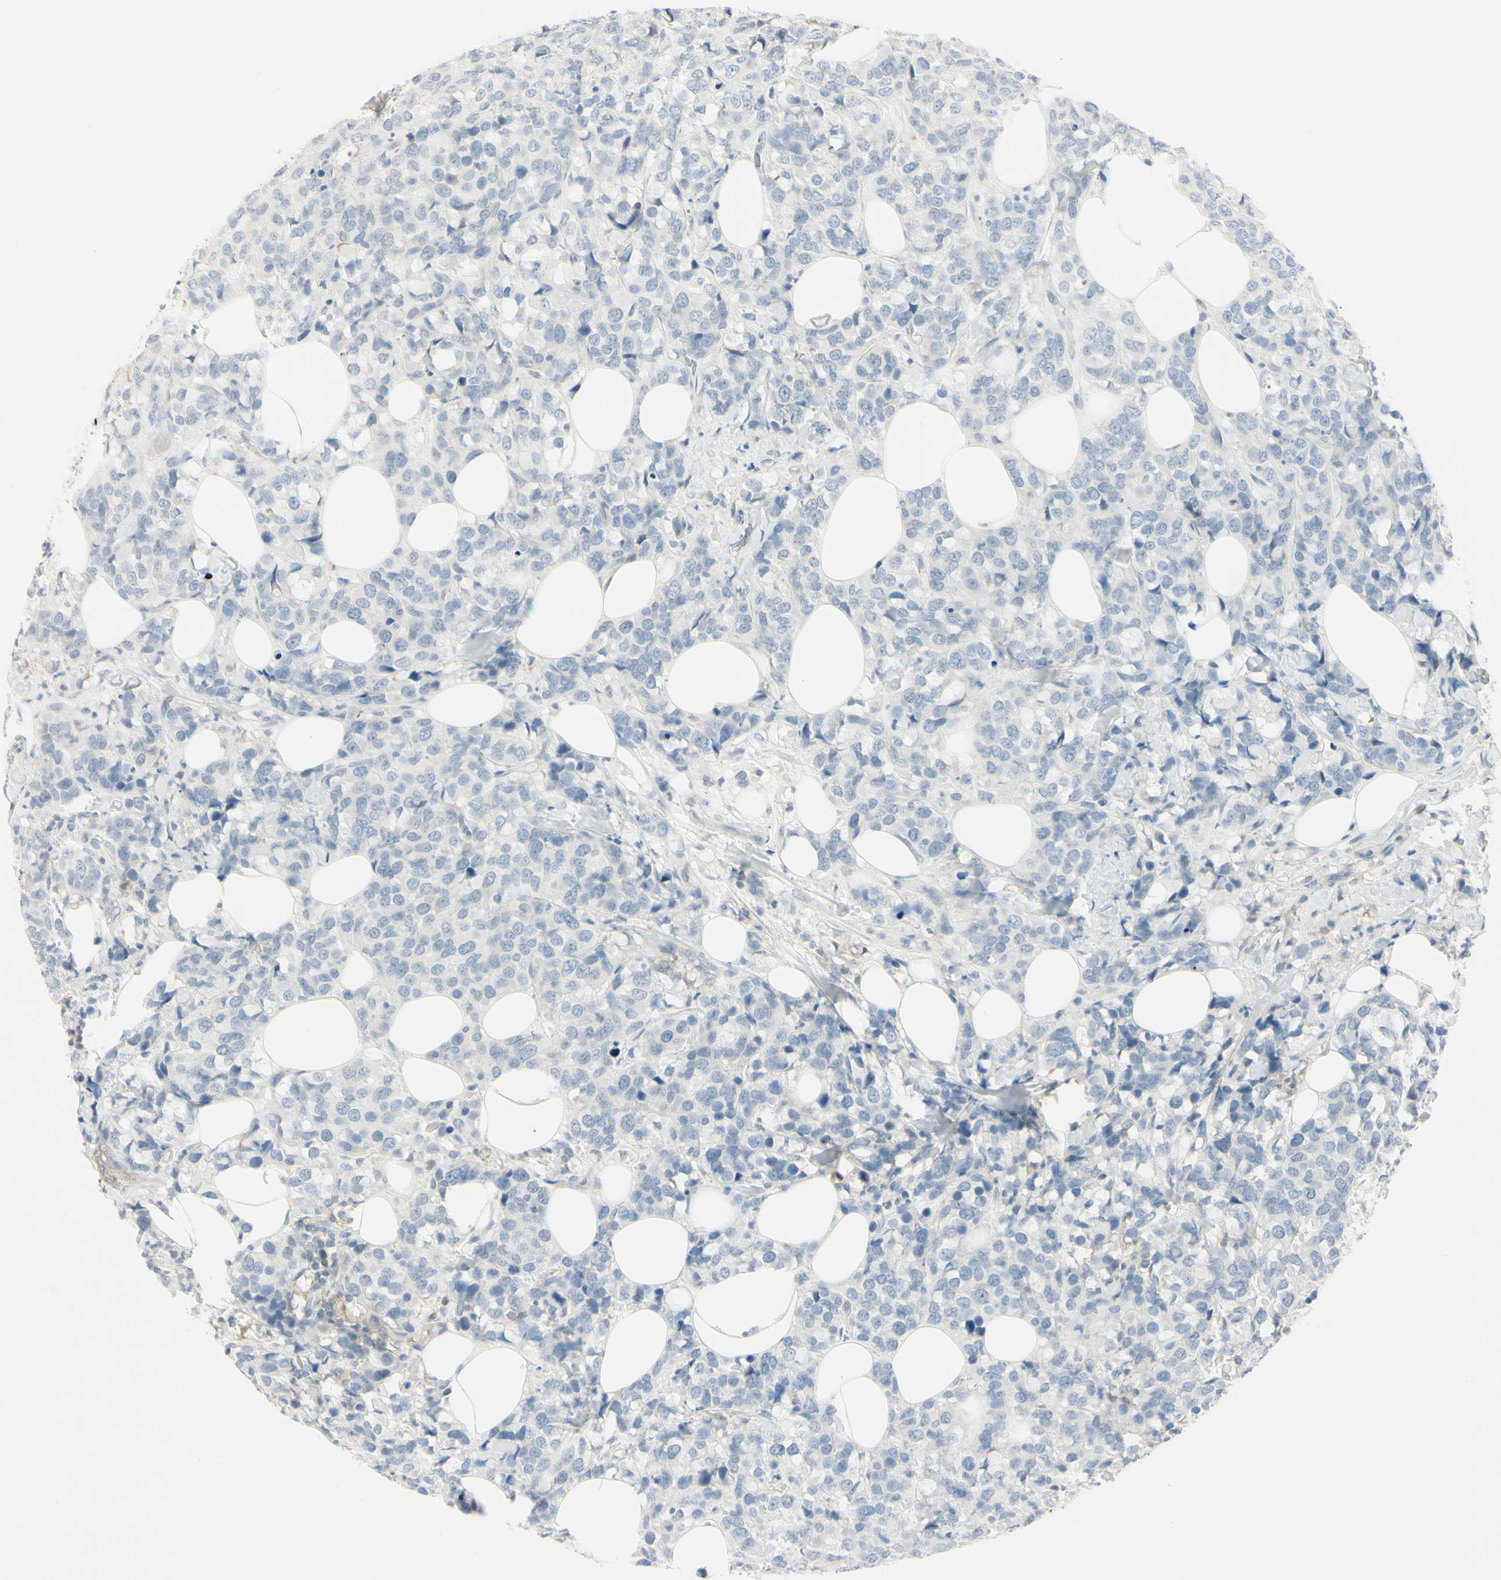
{"staining": {"intensity": "negative", "quantity": "none", "location": "none"}, "tissue": "breast cancer", "cell_type": "Tumor cells", "image_type": "cancer", "snomed": [{"axis": "morphology", "description": "Lobular carcinoma"}, {"axis": "topography", "description": "Breast"}], "caption": "A photomicrograph of human lobular carcinoma (breast) is negative for staining in tumor cells. (DAB (3,3'-diaminobenzidine) immunohistochemistry visualized using brightfield microscopy, high magnification).", "gene": "ASB9", "patient": {"sex": "female", "age": 59}}